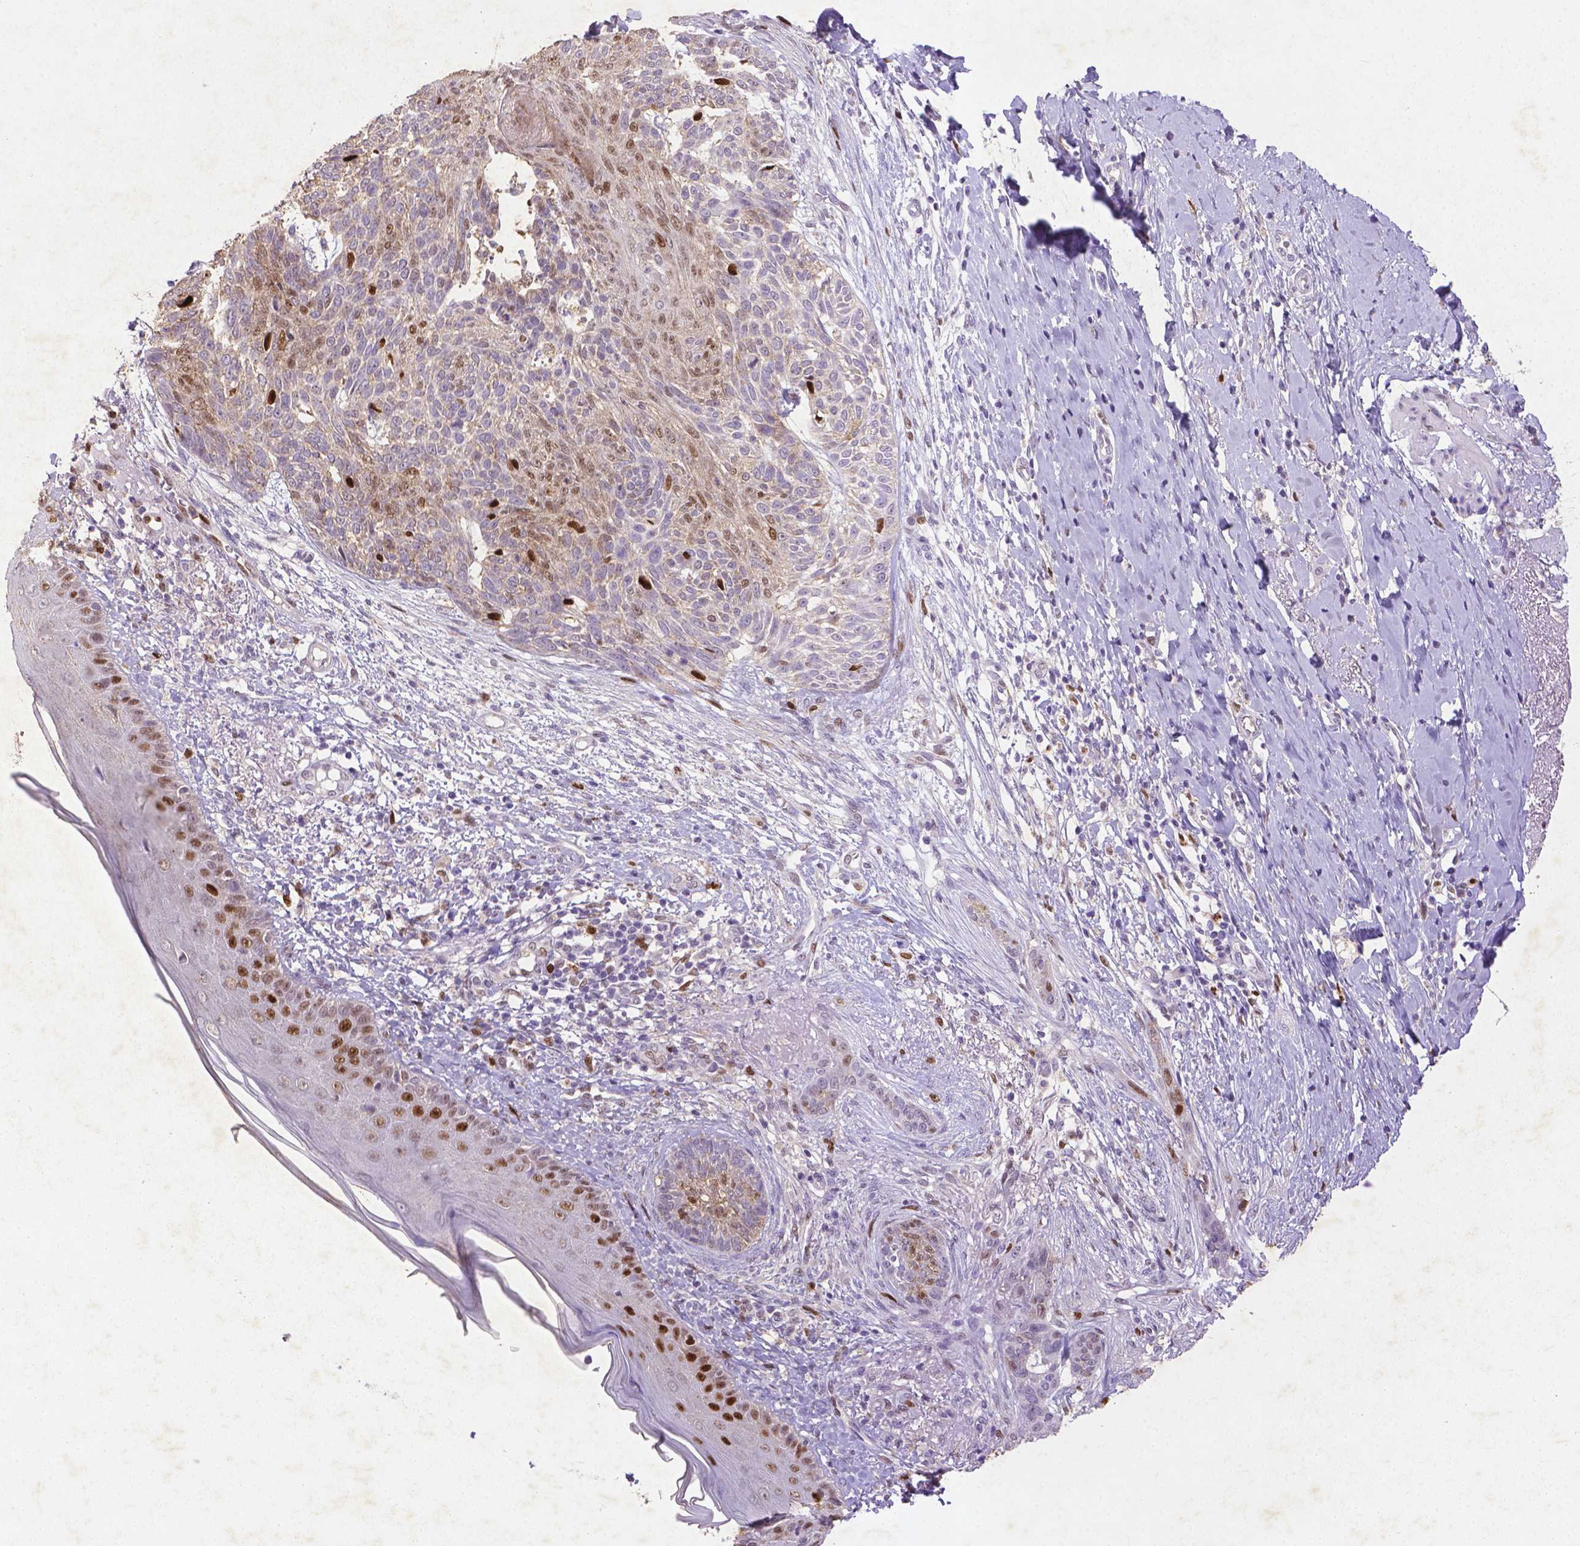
{"staining": {"intensity": "strong", "quantity": "<25%", "location": "nuclear"}, "tissue": "skin cancer", "cell_type": "Tumor cells", "image_type": "cancer", "snomed": [{"axis": "morphology", "description": "Normal tissue, NOS"}, {"axis": "morphology", "description": "Basal cell carcinoma"}, {"axis": "topography", "description": "Skin"}], "caption": "This histopathology image demonstrates IHC staining of skin cancer (basal cell carcinoma), with medium strong nuclear staining in about <25% of tumor cells.", "gene": "CDKN1A", "patient": {"sex": "male", "age": 84}}